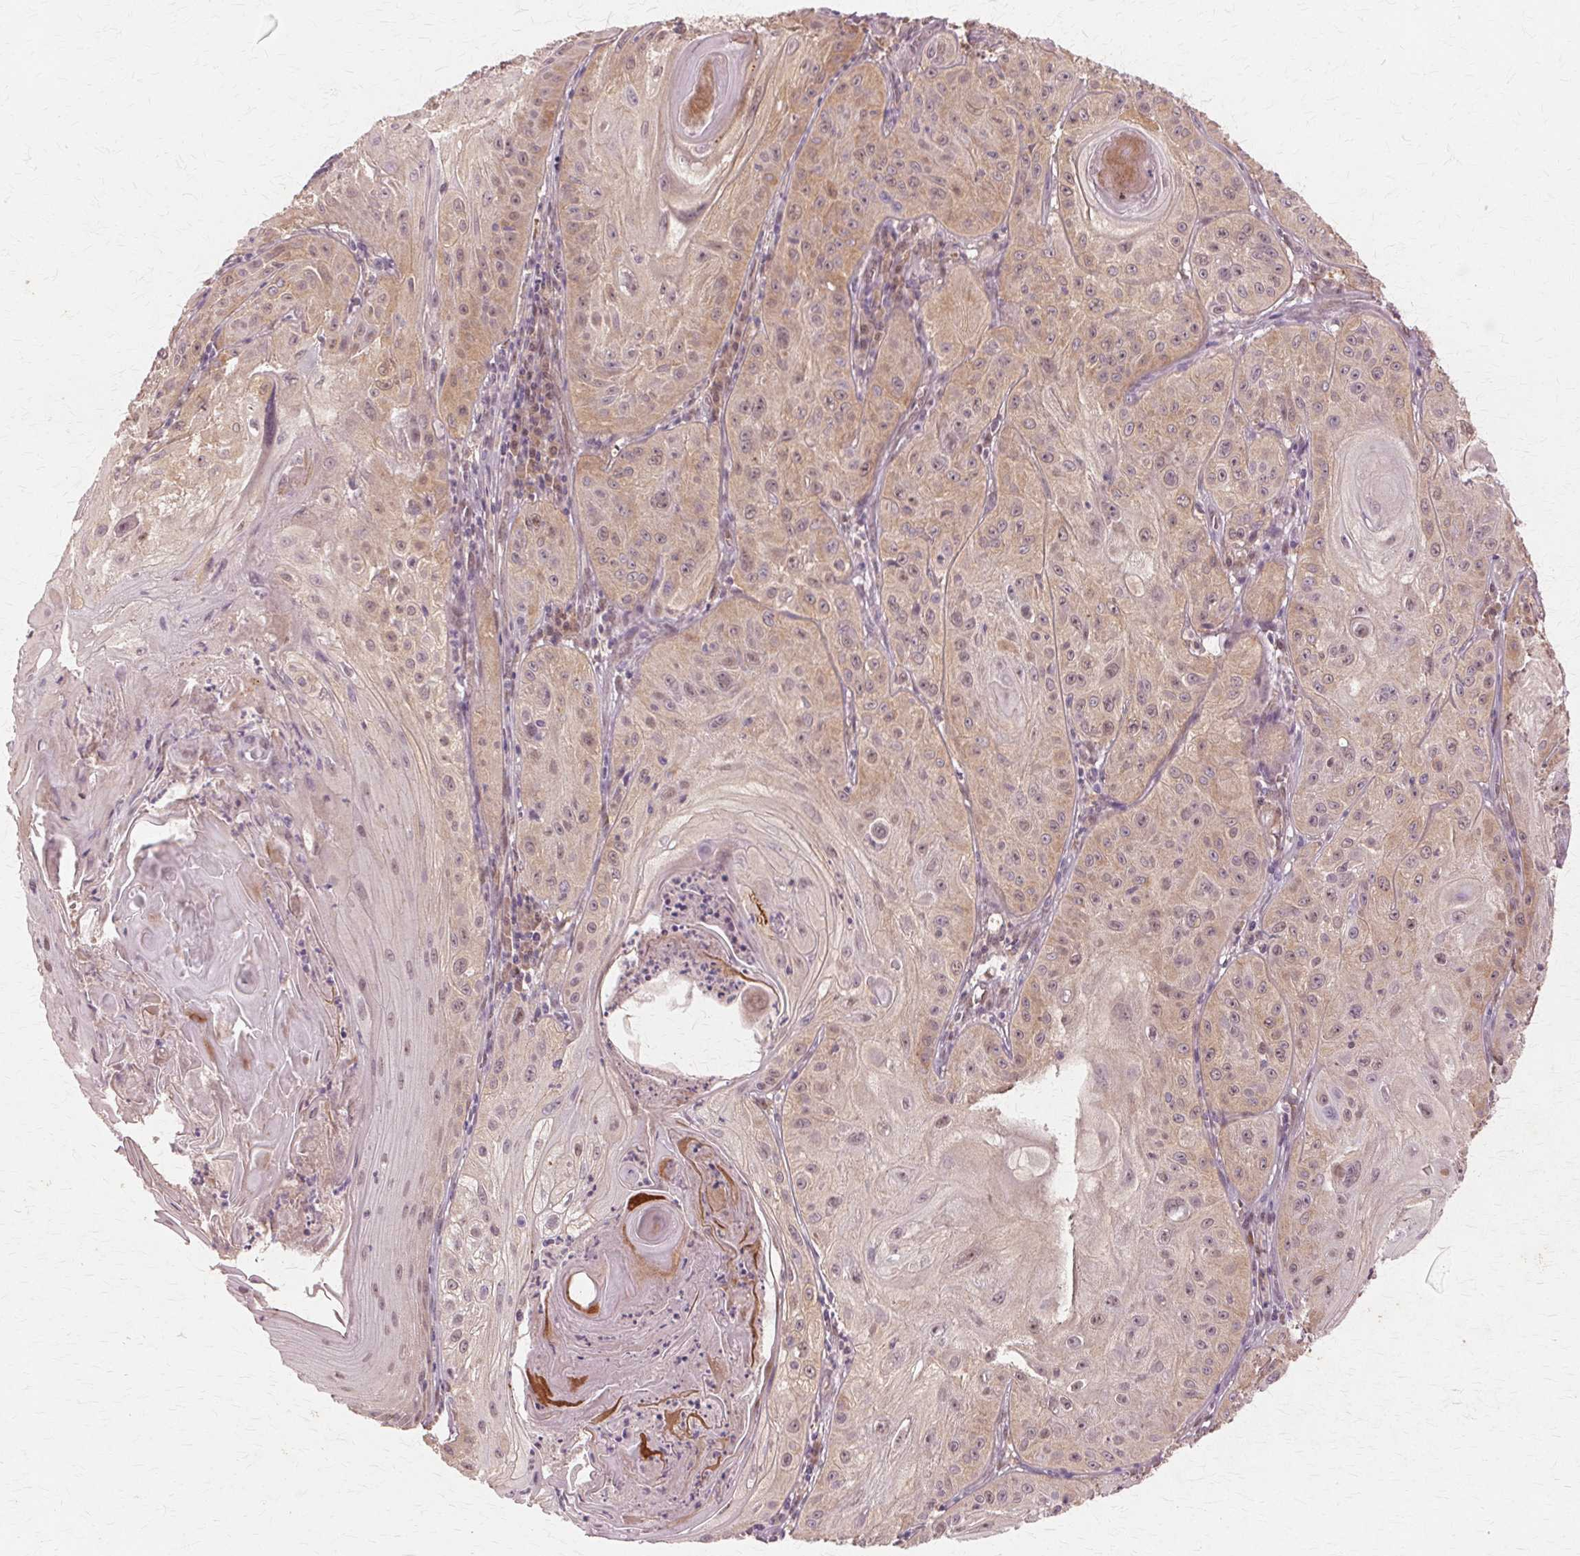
{"staining": {"intensity": "weak", "quantity": ">75%", "location": "cytoplasmic/membranous,nuclear"}, "tissue": "skin cancer", "cell_type": "Tumor cells", "image_type": "cancer", "snomed": [{"axis": "morphology", "description": "Squamous cell carcinoma, NOS"}, {"axis": "topography", "description": "Skin"}], "caption": "A high-resolution image shows immunohistochemistry (IHC) staining of skin squamous cell carcinoma, which reveals weak cytoplasmic/membranous and nuclear expression in approximately >75% of tumor cells.", "gene": "PRMT5", "patient": {"sex": "male", "age": 85}}